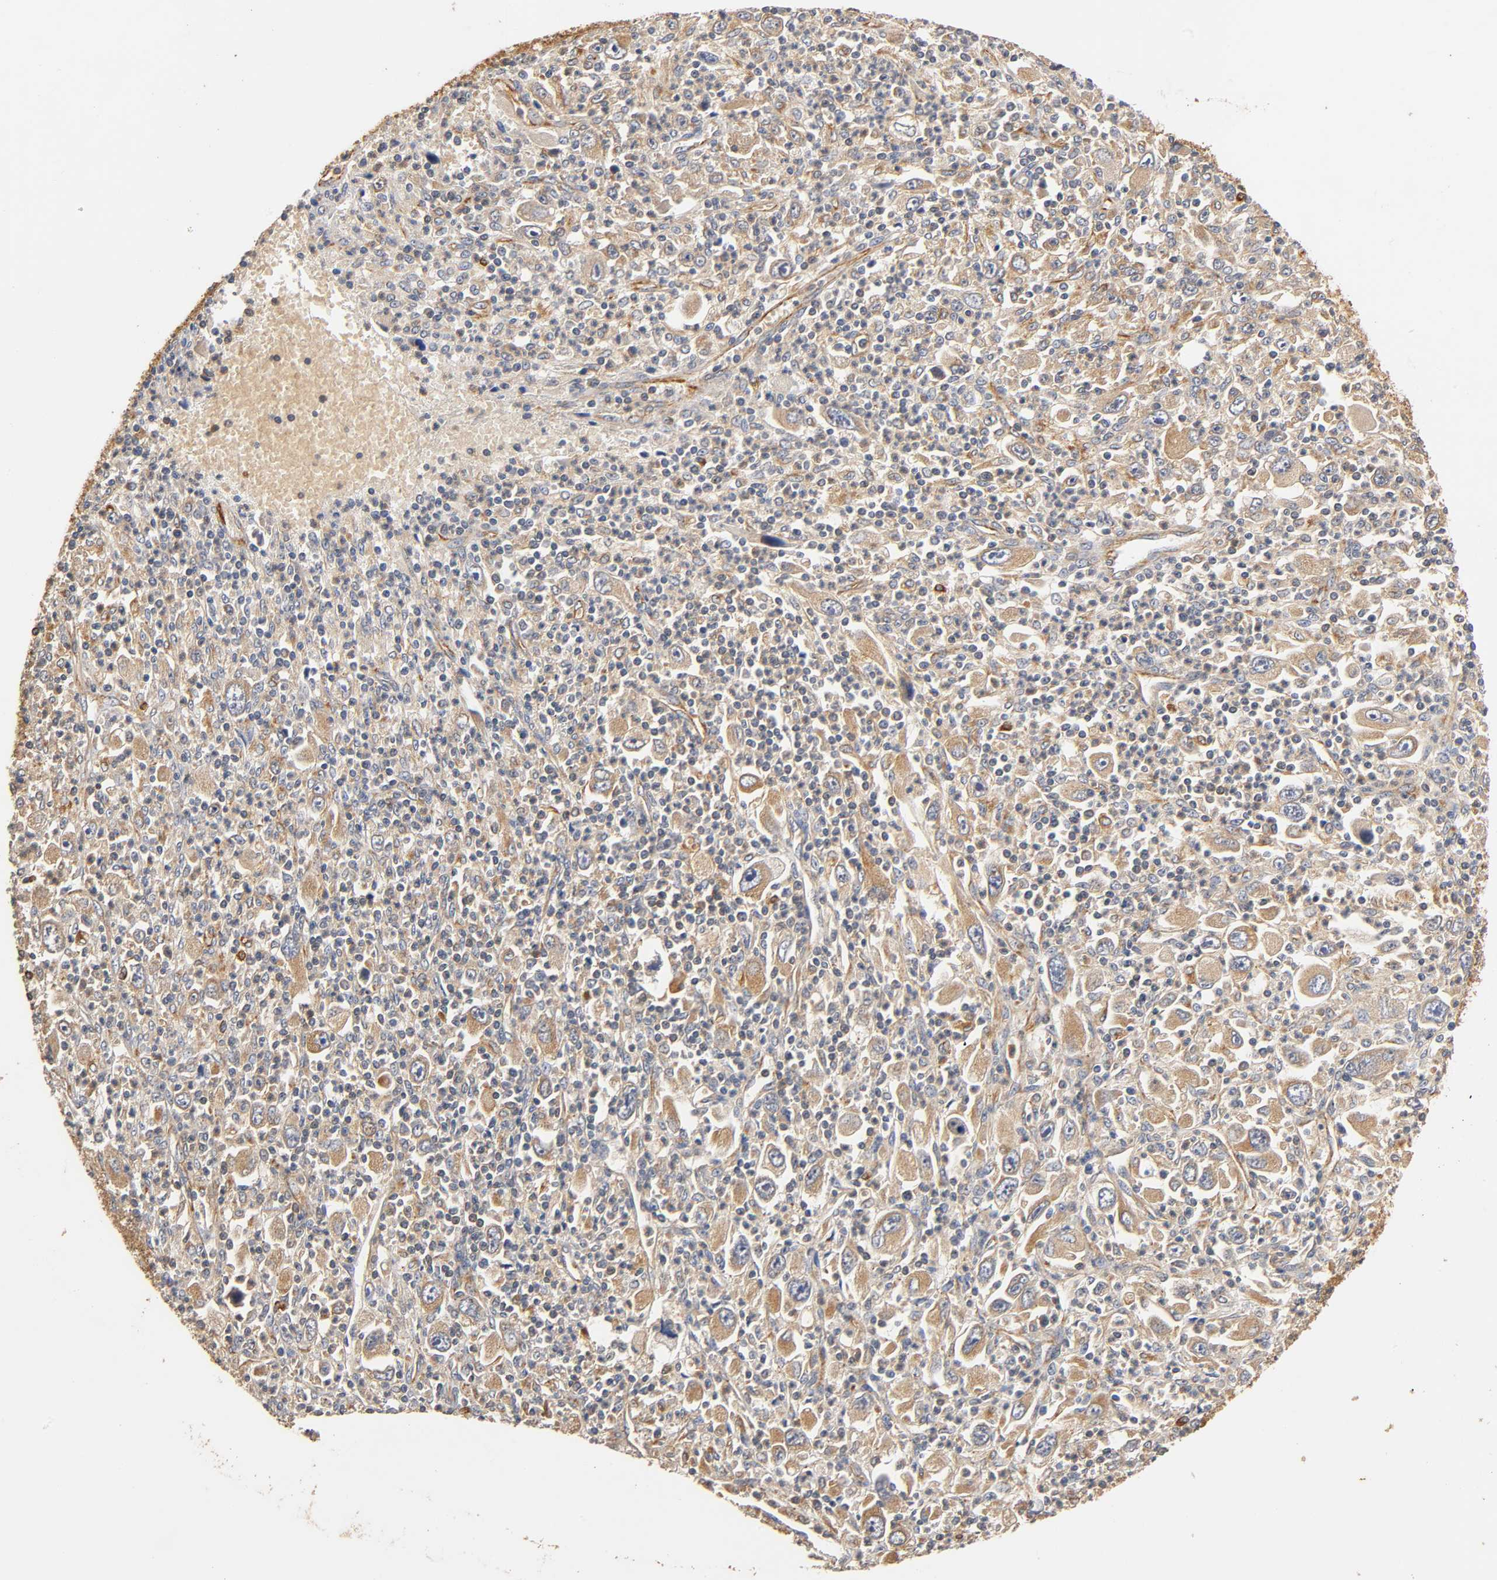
{"staining": {"intensity": "weak", "quantity": ">75%", "location": "cytoplasmic/membranous"}, "tissue": "melanoma", "cell_type": "Tumor cells", "image_type": "cancer", "snomed": [{"axis": "morphology", "description": "Malignant melanoma, Metastatic site"}, {"axis": "topography", "description": "Skin"}], "caption": "Human melanoma stained with a brown dye exhibits weak cytoplasmic/membranous positive positivity in about >75% of tumor cells.", "gene": "SCAP", "patient": {"sex": "female", "age": 56}}